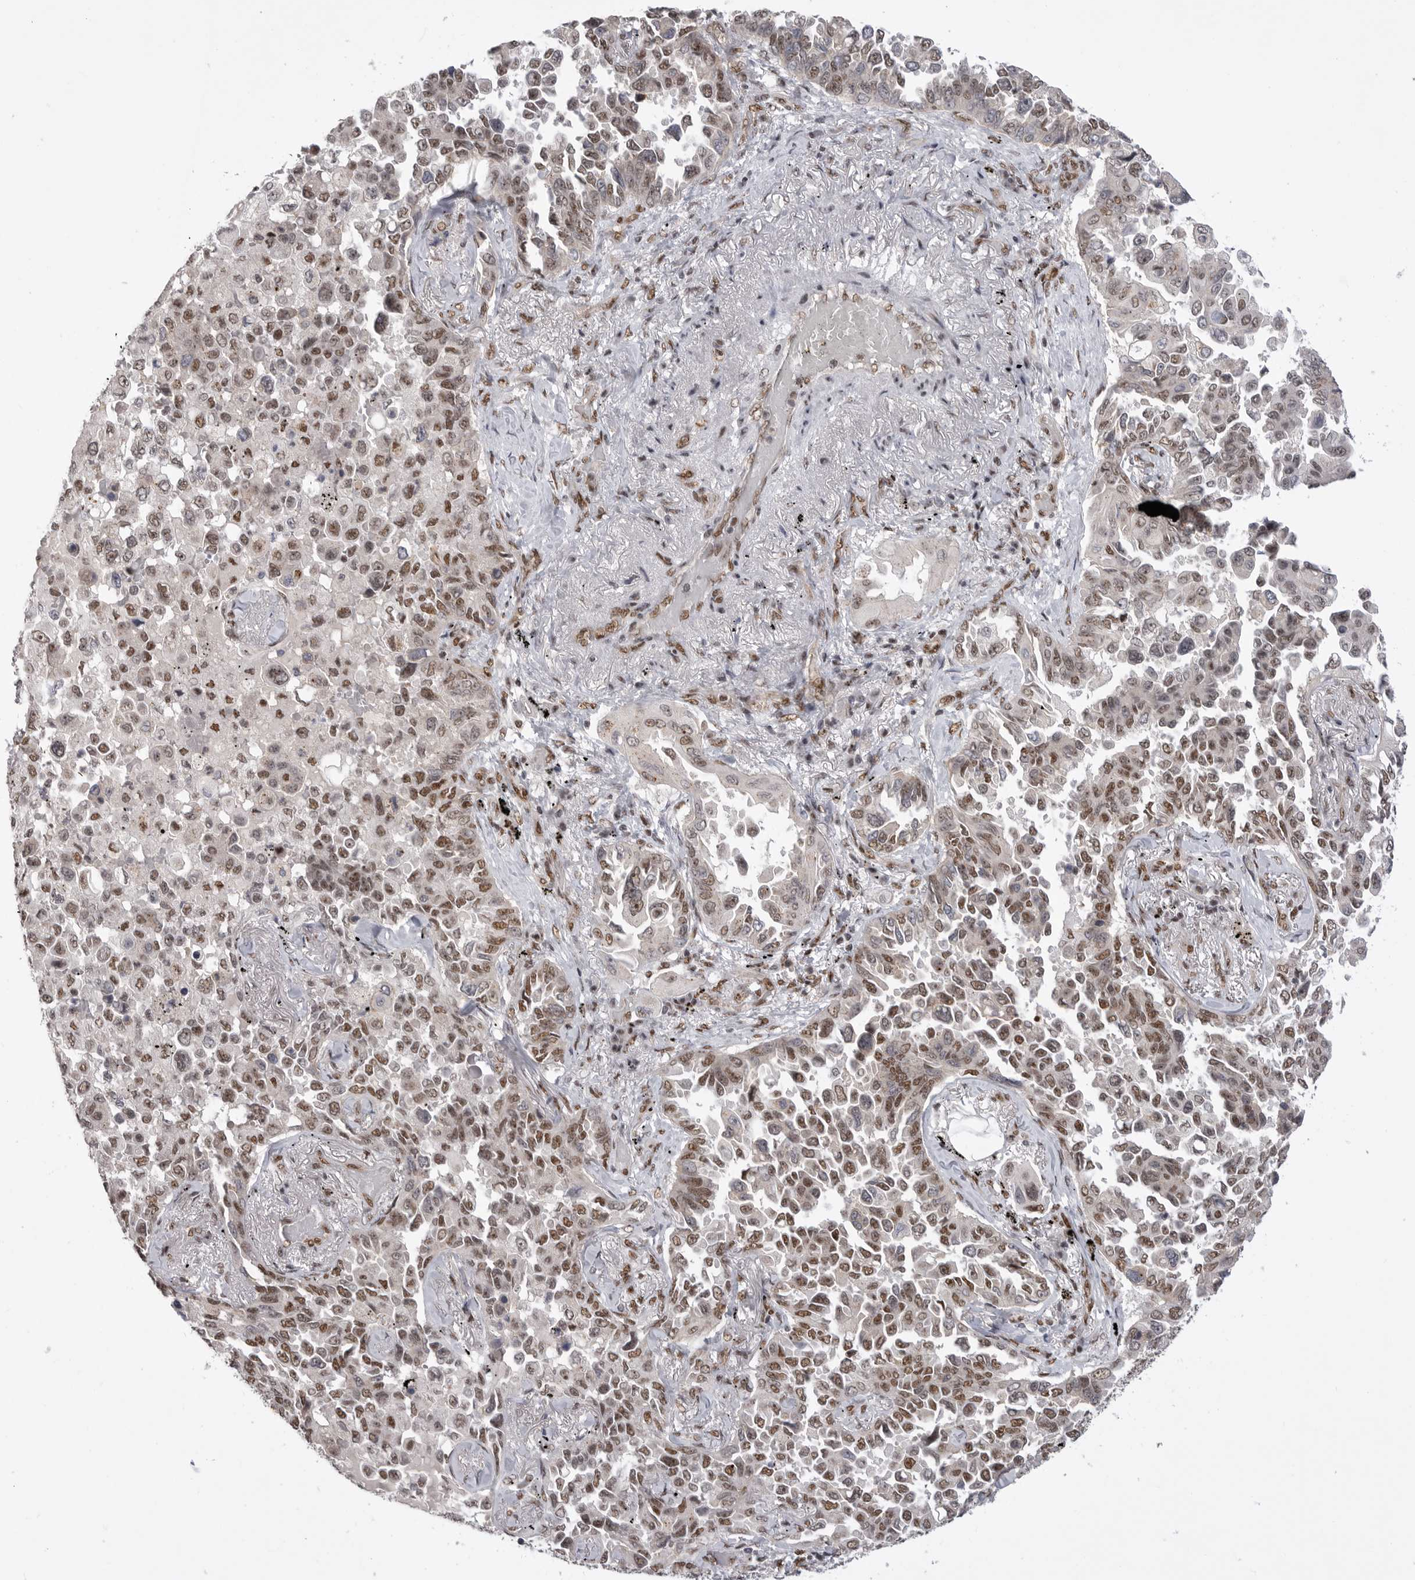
{"staining": {"intensity": "moderate", "quantity": ">75%", "location": "nuclear"}, "tissue": "lung cancer", "cell_type": "Tumor cells", "image_type": "cancer", "snomed": [{"axis": "morphology", "description": "Adenocarcinoma, NOS"}, {"axis": "topography", "description": "Lung"}], "caption": "Human lung cancer (adenocarcinoma) stained with a protein marker shows moderate staining in tumor cells.", "gene": "PPP1R8", "patient": {"sex": "female", "age": 67}}